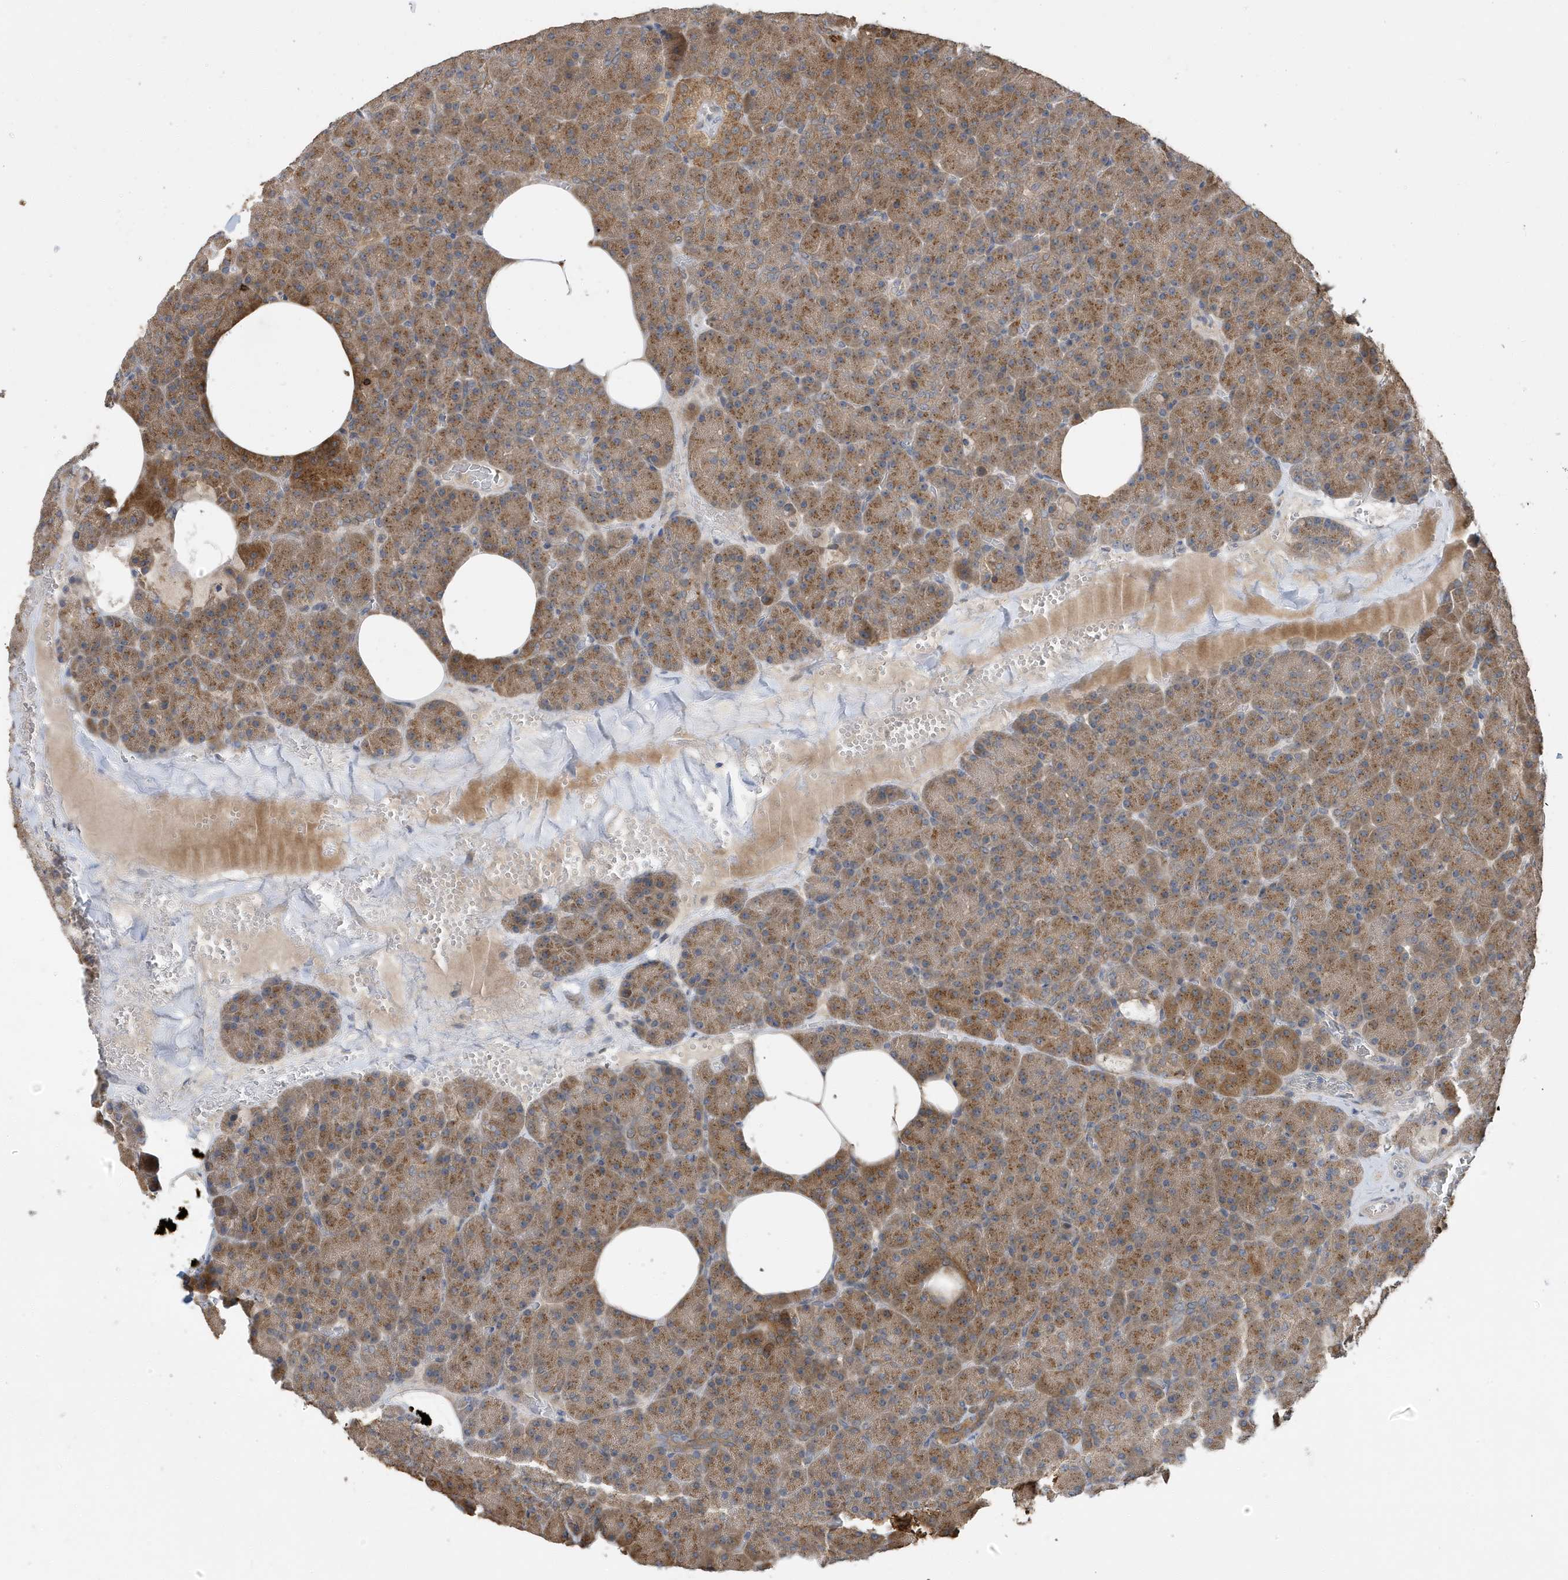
{"staining": {"intensity": "moderate", "quantity": ">75%", "location": "cytoplasmic/membranous"}, "tissue": "pancreas", "cell_type": "Exocrine glandular cells", "image_type": "normal", "snomed": [{"axis": "morphology", "description": "Normal tissue, NOS"}, {"axis": "morphology", "description": "Carcinoid, malignant, NOS"}, {"axis": "topography", "description": "Pancreas"}], "caption": "This histopathology image displays IHC staining of benign human pancreas, with medium moderate cytoplasmic/membranous expression in about >75% of exocrine glandular cells.", "gene": "LAPTM4A", "patient": {"sex": "female", "age": 35}}